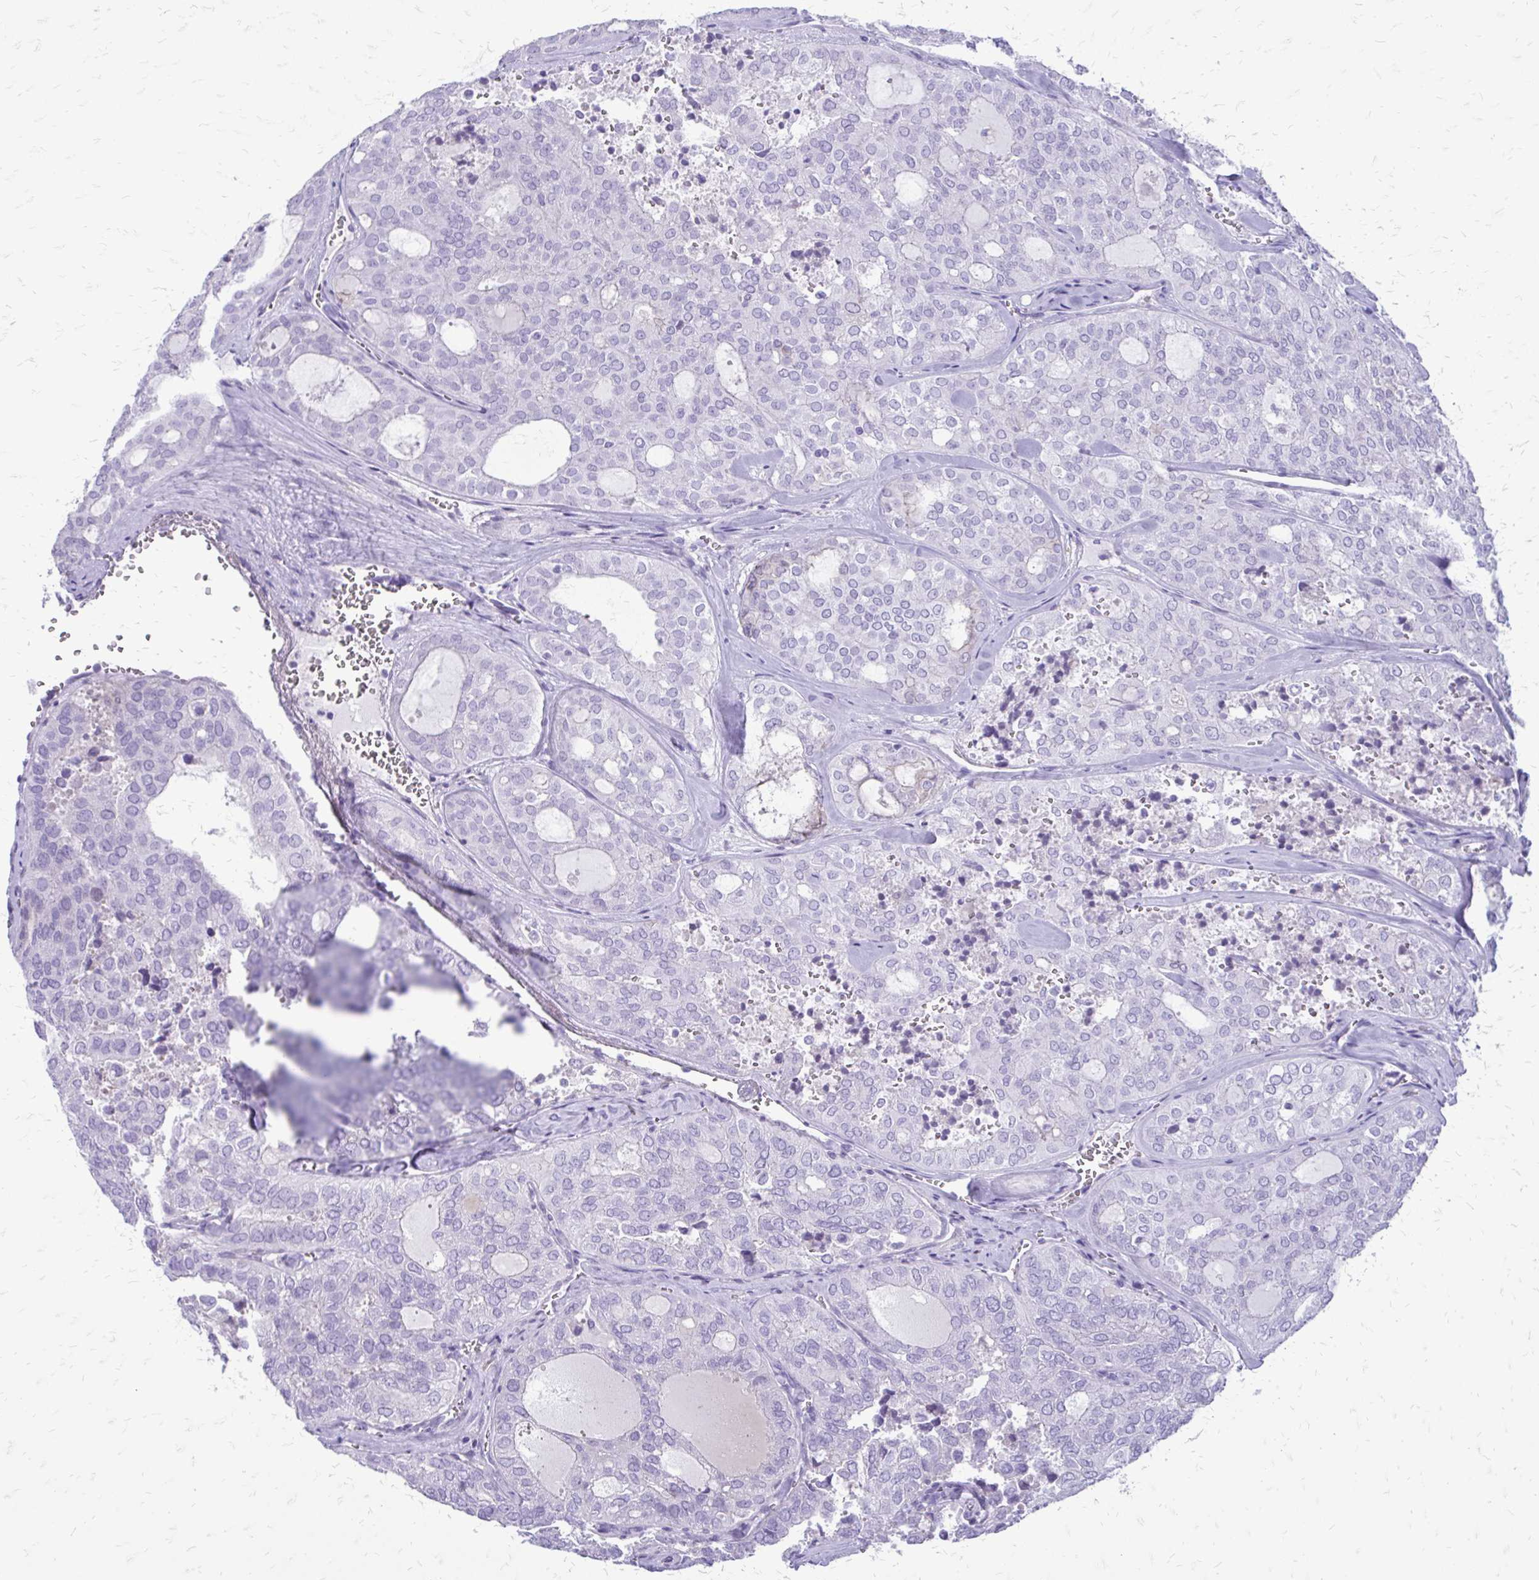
{"staining": {"intensity": "negative", "quantity": "none", "location": "none"}, "tissue": "thyroid cancer", "cell_type": "Tumor cells", "image_type": "cancer", "snomed": [{"axis": "morphology", "description": "Follicular adenoma carcinoma, NOS"}, {"axis": "topography", "description": "Thyroid gland"}], "caption": "A histopathology image of human thyroid follicular adenoma carcinoma is negative for staining in tumor cells. (DAB immunohistochemistry with hematoxylin counter stain).", "gene": "SIGLEC11", "patient": {"sex": "male", "age": 75}}